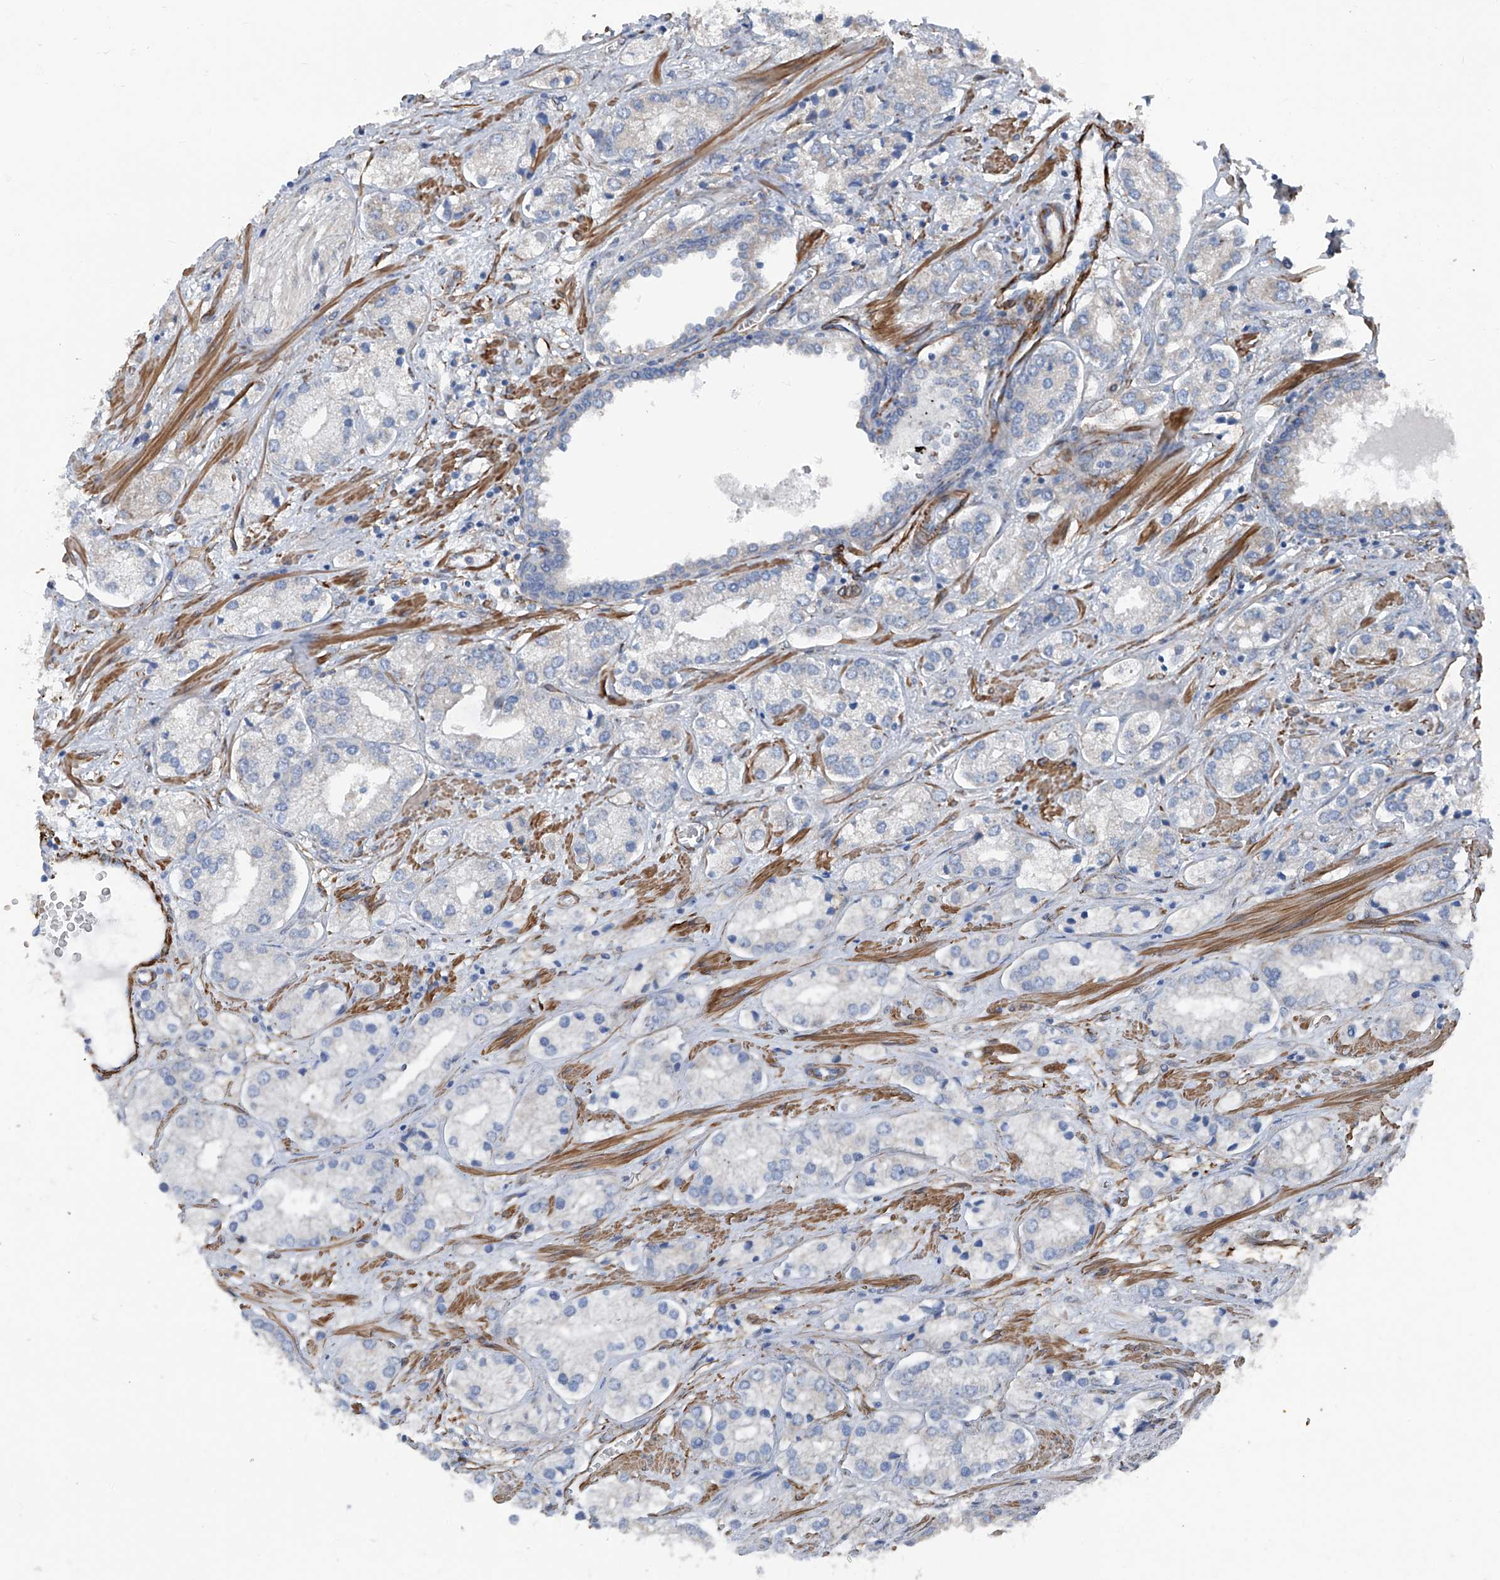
{"staining": {"intensity": "negative", "quantity": "none", "location": "none"}, "tissue": "prostate cancer", "cell_type": "Tumor cells", "image_type": "cancer", "snomed": [{"axis": "morphology", "description": "Adenocarcinoma, High grade"}, {"axis": "topography", "description": "Prostate"}], "caption": "This is an immunohistochemistry photomicrograph of human prostate adenocarcinoma (high-grade). There is no expression in tumor cells.", "gene": "COA7", "patient": {"sex": "male", "age": 66}}